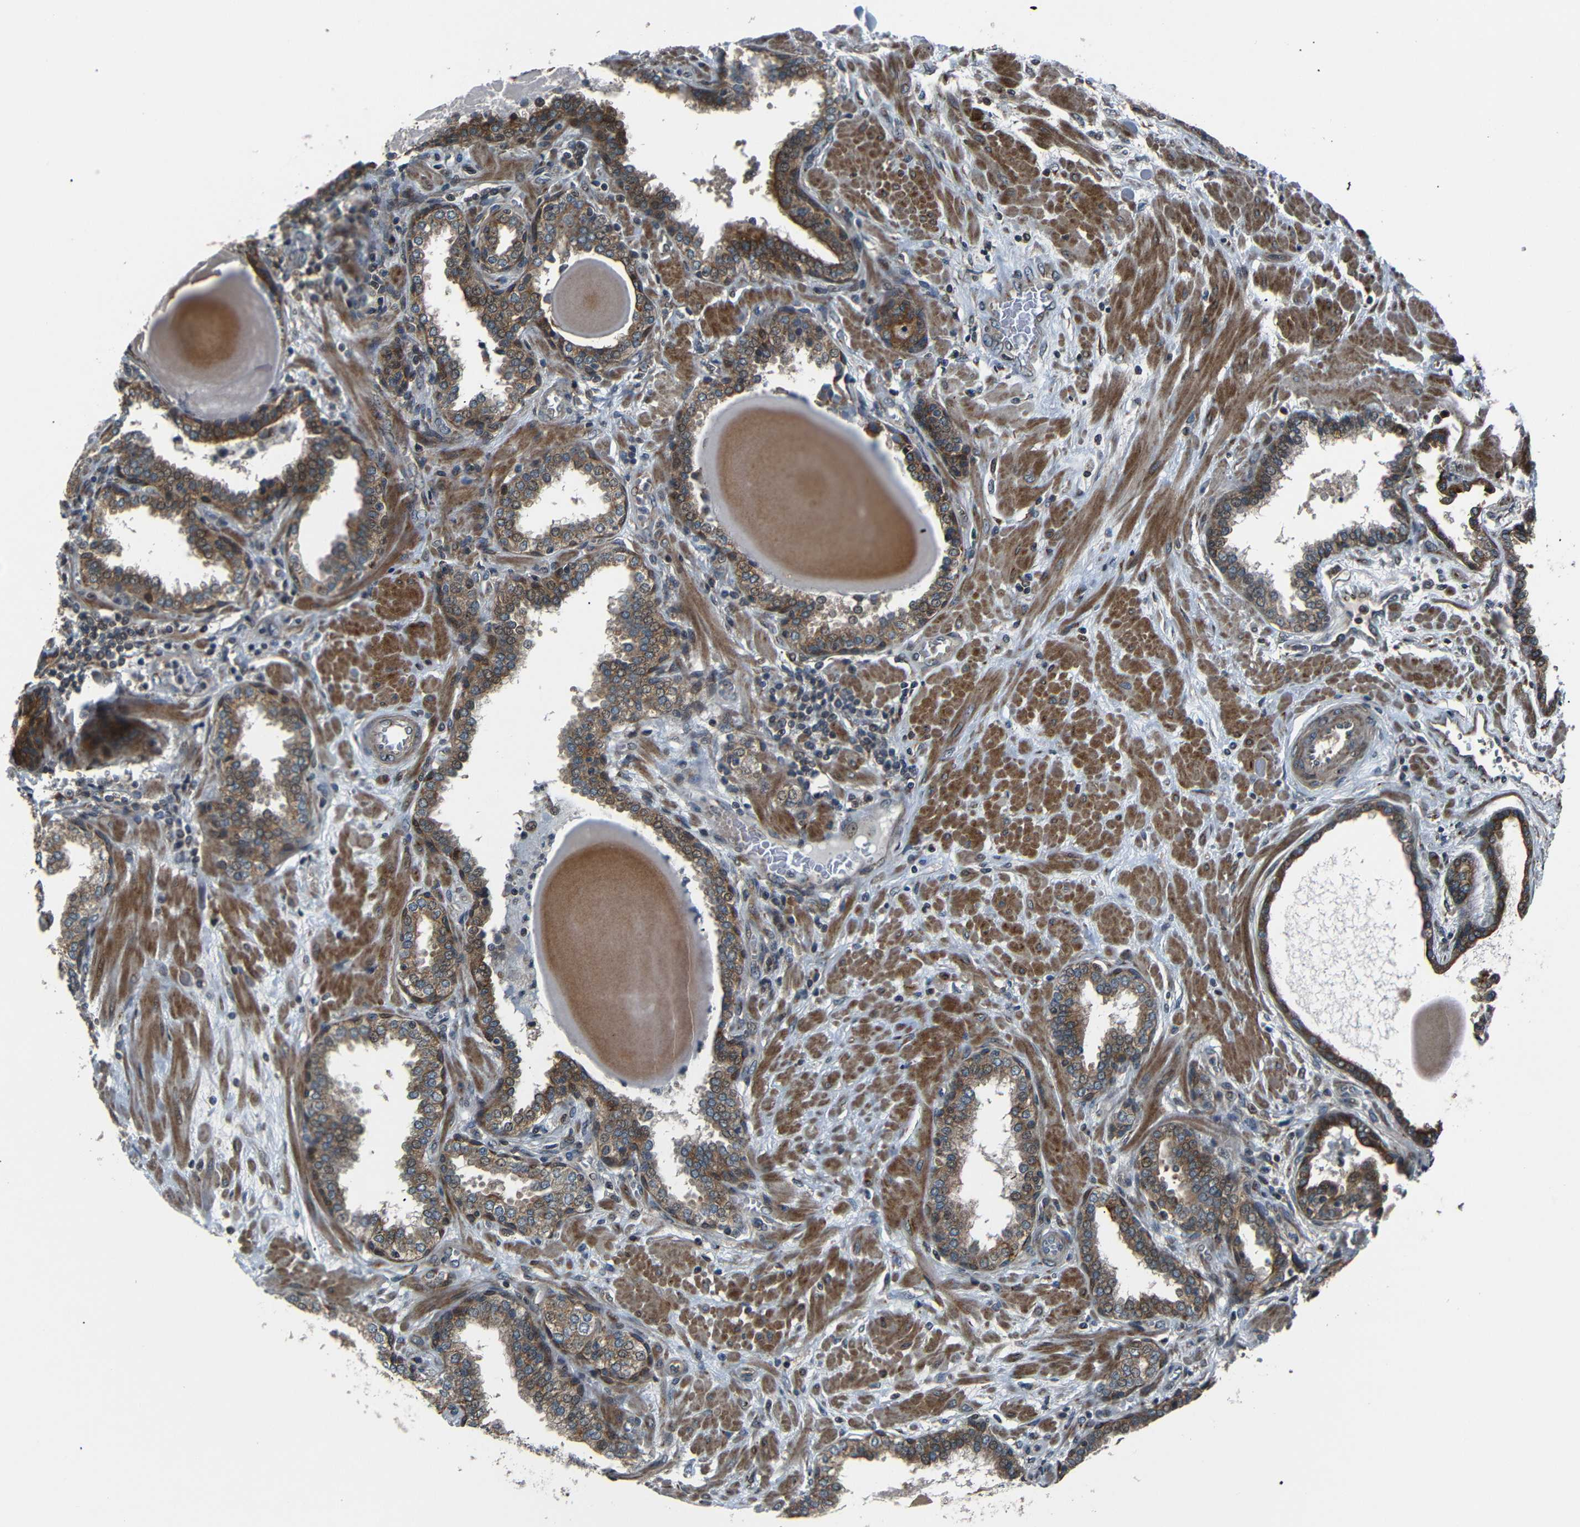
{"staining": {"intensity": "moderate", "quantity": ">75%", "location": "cytoplasmic/membranous,nuclear"}, "tissue": "prostate", "cell_type": "Glandular cells", "image_type": "normal", "snomed": [{"axis": "morphology", "description": "Normal tissue, NOS"}, {"axis": "topography", "description": "Prostate"}], "caption": "Brown immunohistochemical staining in normal prostate shows moderate cytoplasmic/membranous,nuclear staining in about >75% of glandular cells. Immunohistochemistry stains the protein in brown and the nuclei are stained blue.", "gene": "AKAP9", "patient": {"sex": "male", "age": 51}}